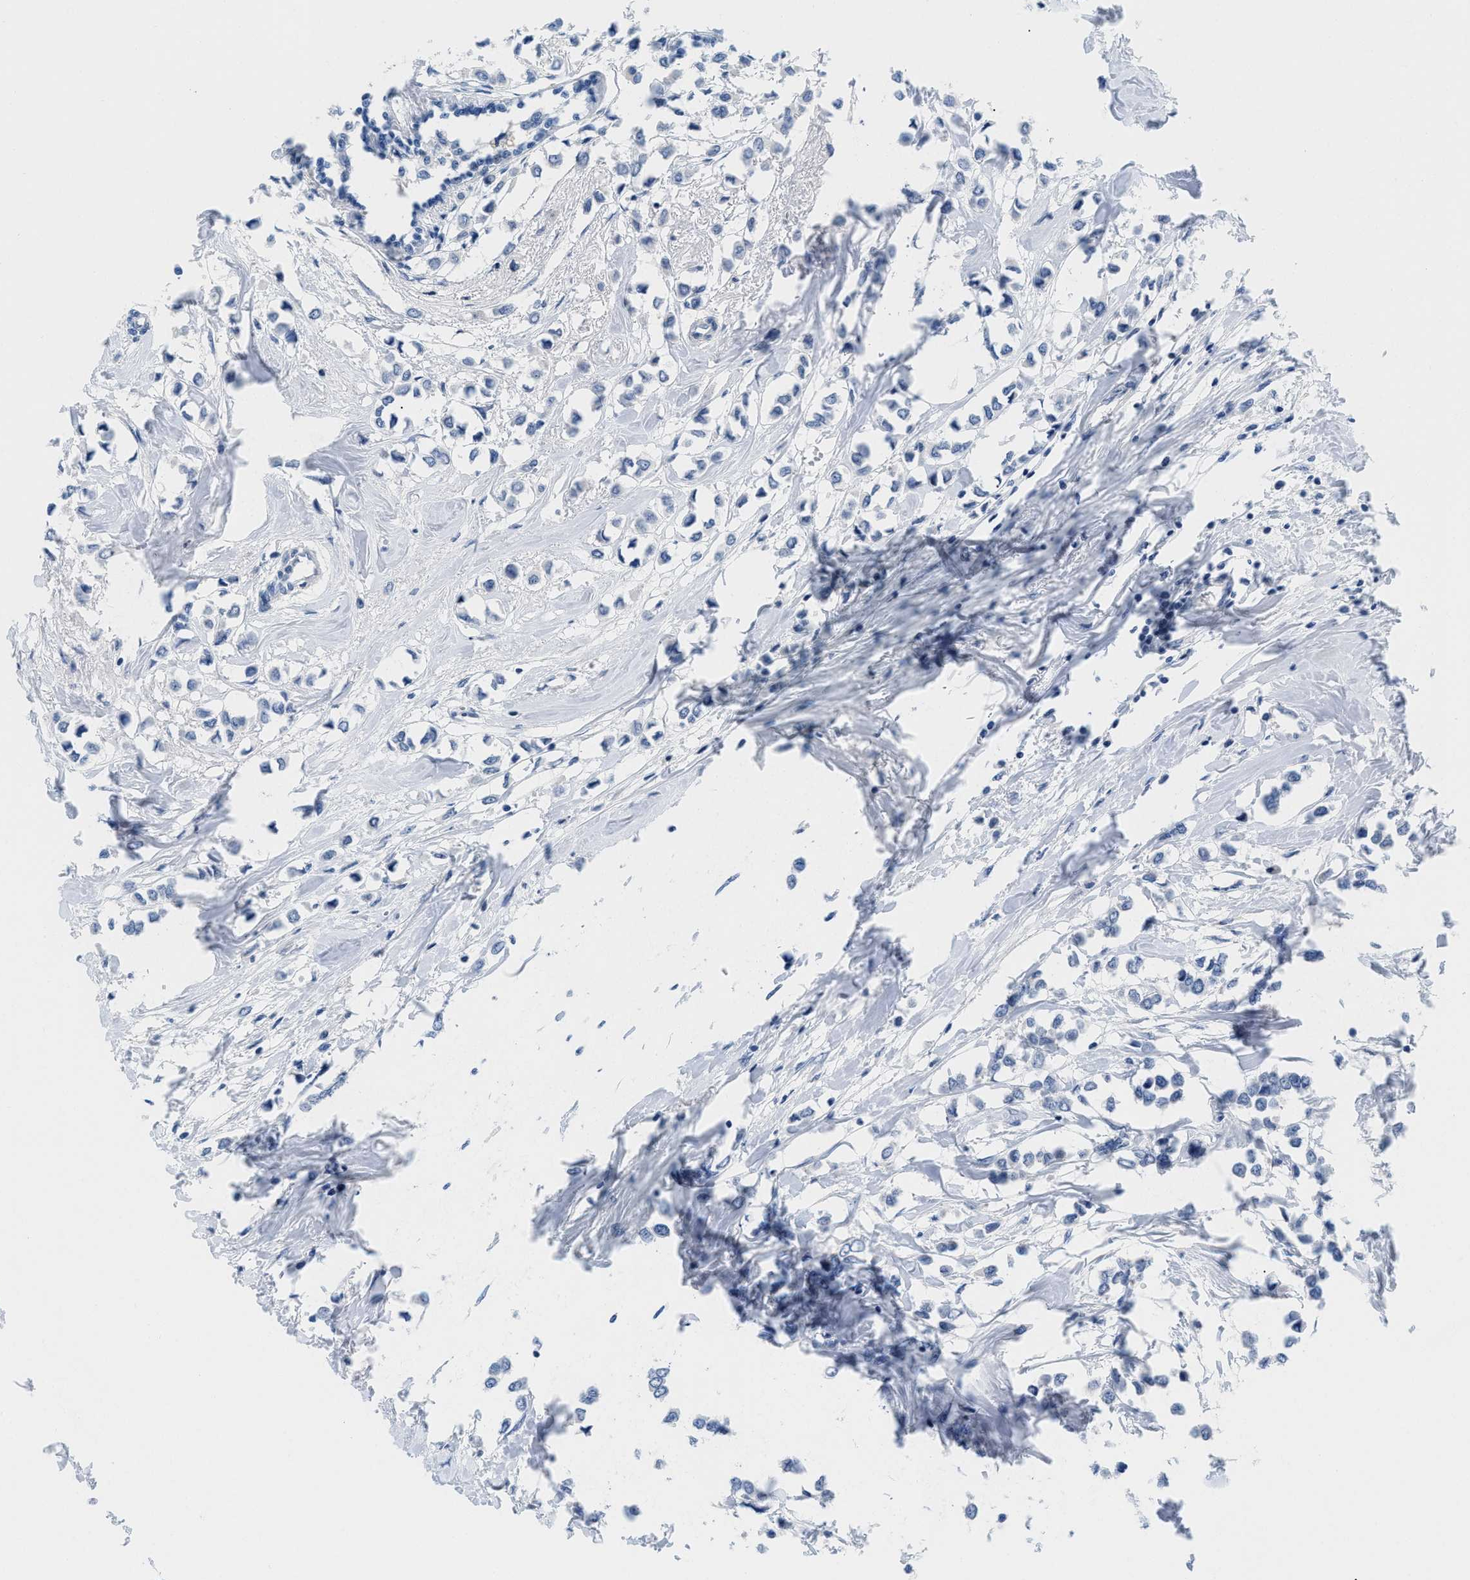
{"staining": {"intensity": "negative", "quantity": "none", "location": "none"}, "tissue": "breast cancer", "cell_type": "Tumor cells", "image_type": "cancer", "snomed": [{"axis": "morphology", "description": "Lobular carcinoma"}, {"axis": "topography", "description": "Breast"}], "caption": "Immunohistochemistry image of breast cancer stained for a protein (brown), which demonstrates no expression in tumor cells.", "gene": "PYY", "patient": {"sex": "female", "age": 51}}